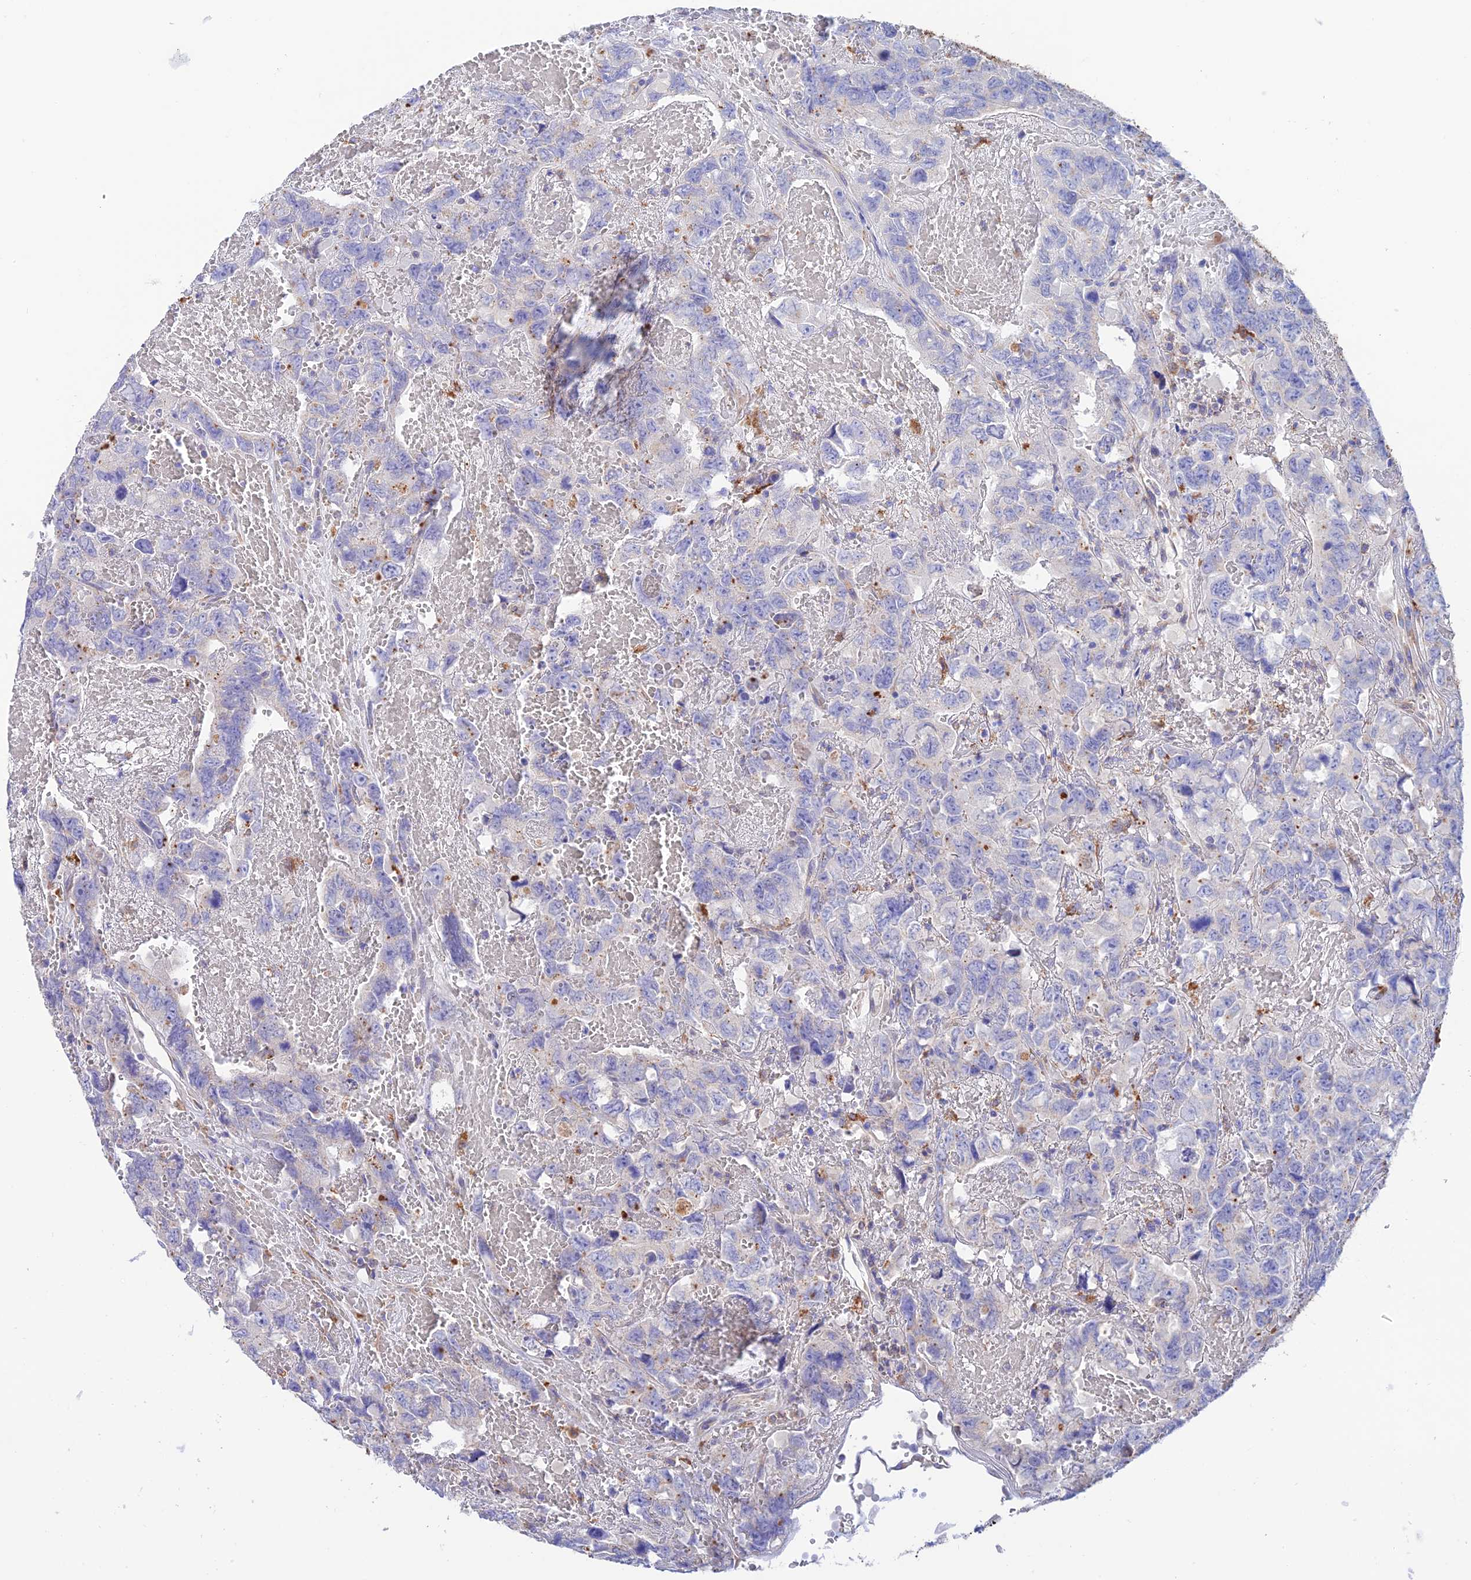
{"staining": {"intensity": "negative", "quantity": "none", "location": "none"}, "tissue": "testis cancer", "cell_type": "Tumor cells", "image_type": "cancer", "snomed": [{"axis": "morphology", "description": "Carcinoma, Embryonal, NOS"}, {"axis": "topography", "description": "Testis"}], "caption": "Photomicrograph shows no protein expression in tumor cells of embryonal carcinoma (testis) tissue.", "gene": "VKORC1", "patient": {"sex": "male", "age": 45}}